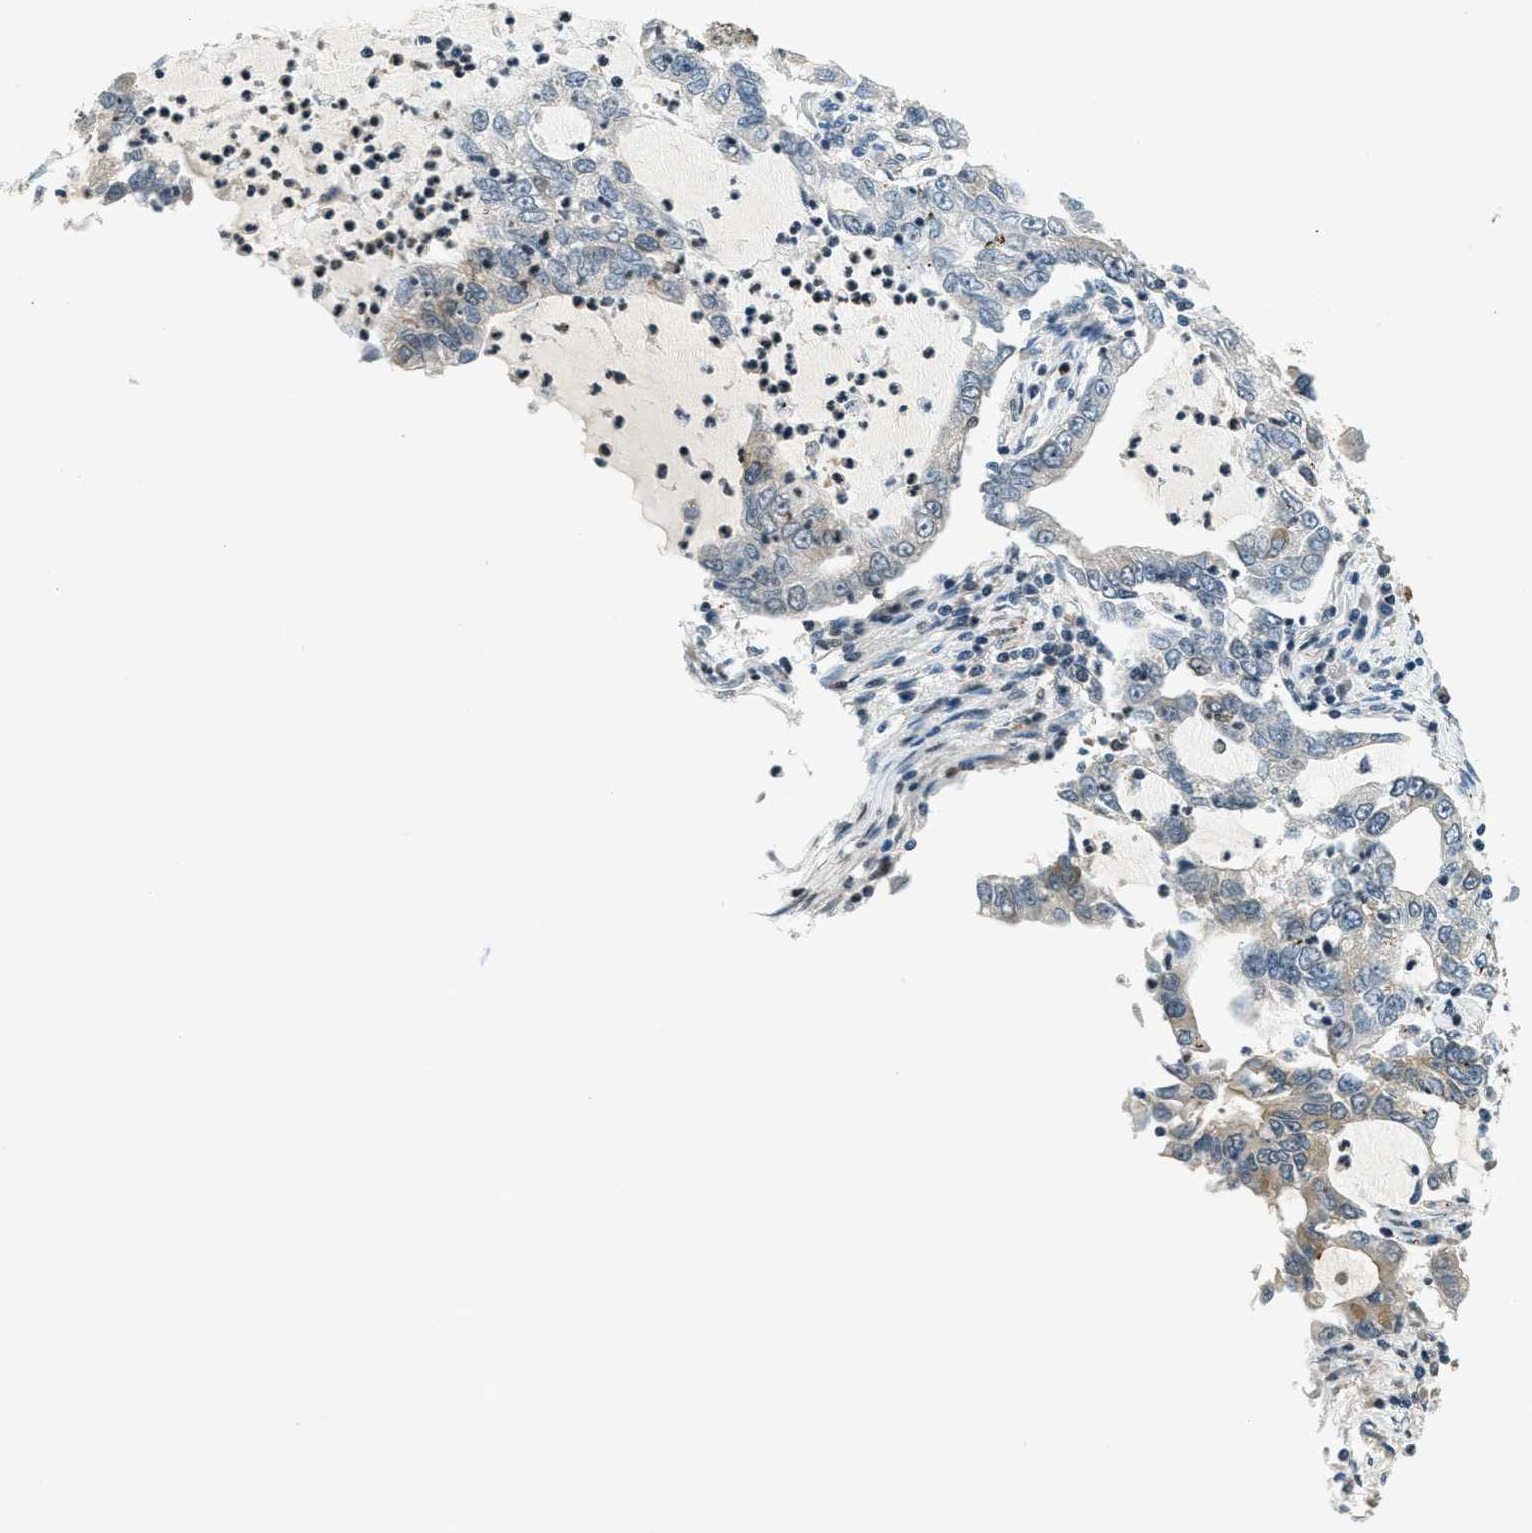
{"staining": {"intensity": "weak", "quantity": "<25%", "location": "cytoplasmic/membranous"}, "tissue": "lung cancer", "cell_type": "Tumor cells", "image_type": "cancer", "snomed": [{"axis": "morphology", "description": "Adenocarcinoma, NOS"}, {"axis": "topography", "description": "Lung"}], "caption": "This is an immunohistochemistry (IHC) photomicrograph of lung adenocarcinoma. There is no positivity in tumor cells.", "gene": "RAB11FIP1", "patient": {"sex": "female", "age": 51}}